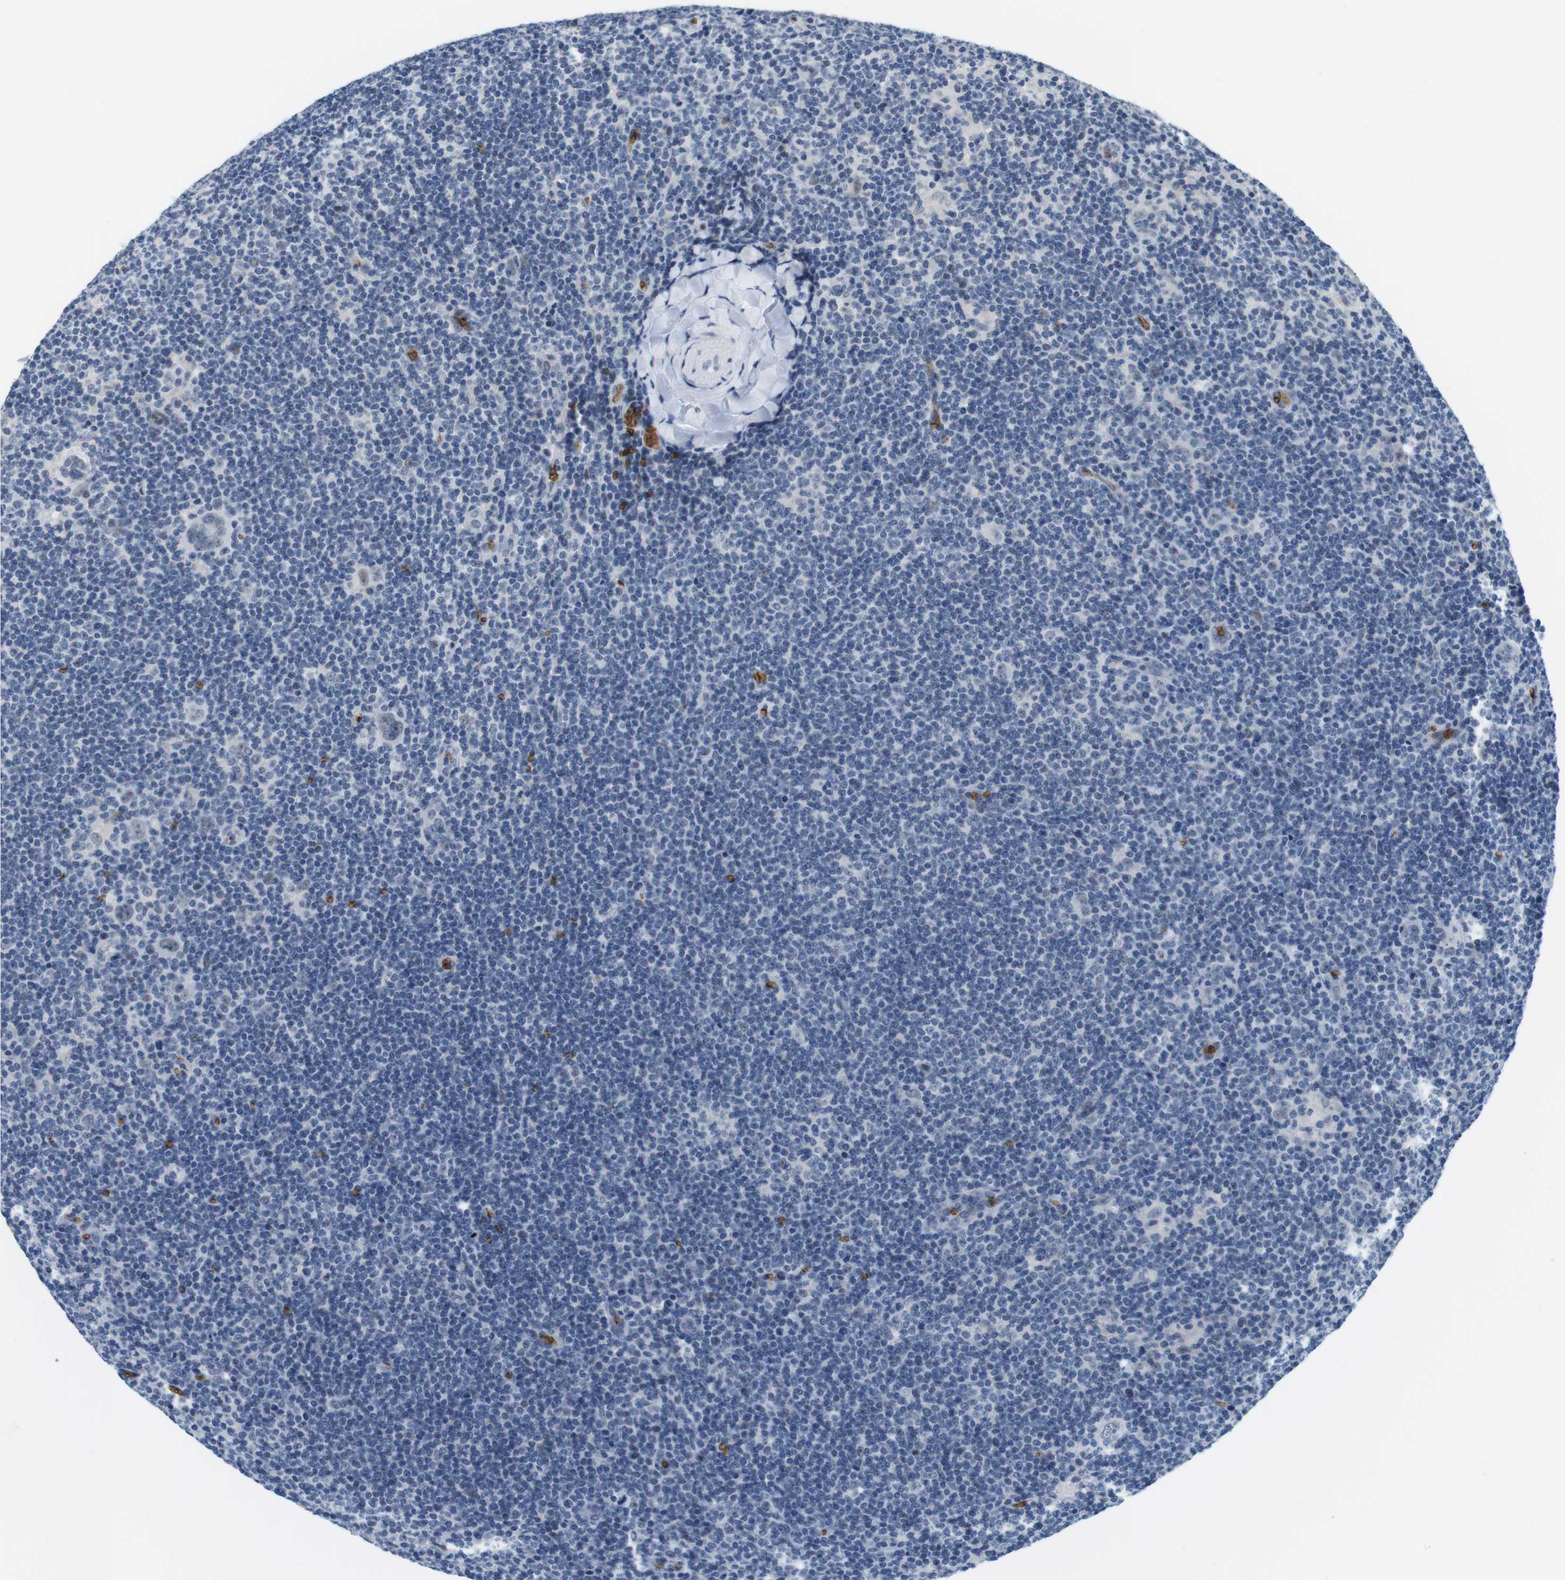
{"staining": {"intensity": "negative", "quantity": "none", "location": "none"}, "tissue": "lymphoma", "cell_type": "Tumor cells", "image_type": "cancer", "snomed": [{"axis": "morphology", "description": "Hodgkin's disease, NOS"}, {"axis": "topography", "description": "Lymph node"}], "caption": "IHC micrograph of human lymphoma stained for a protein (brown), which reveals no positivity in tumor cells.", "gene": "SLC4A1", "patient": {"sex": "female", "age": 57}}